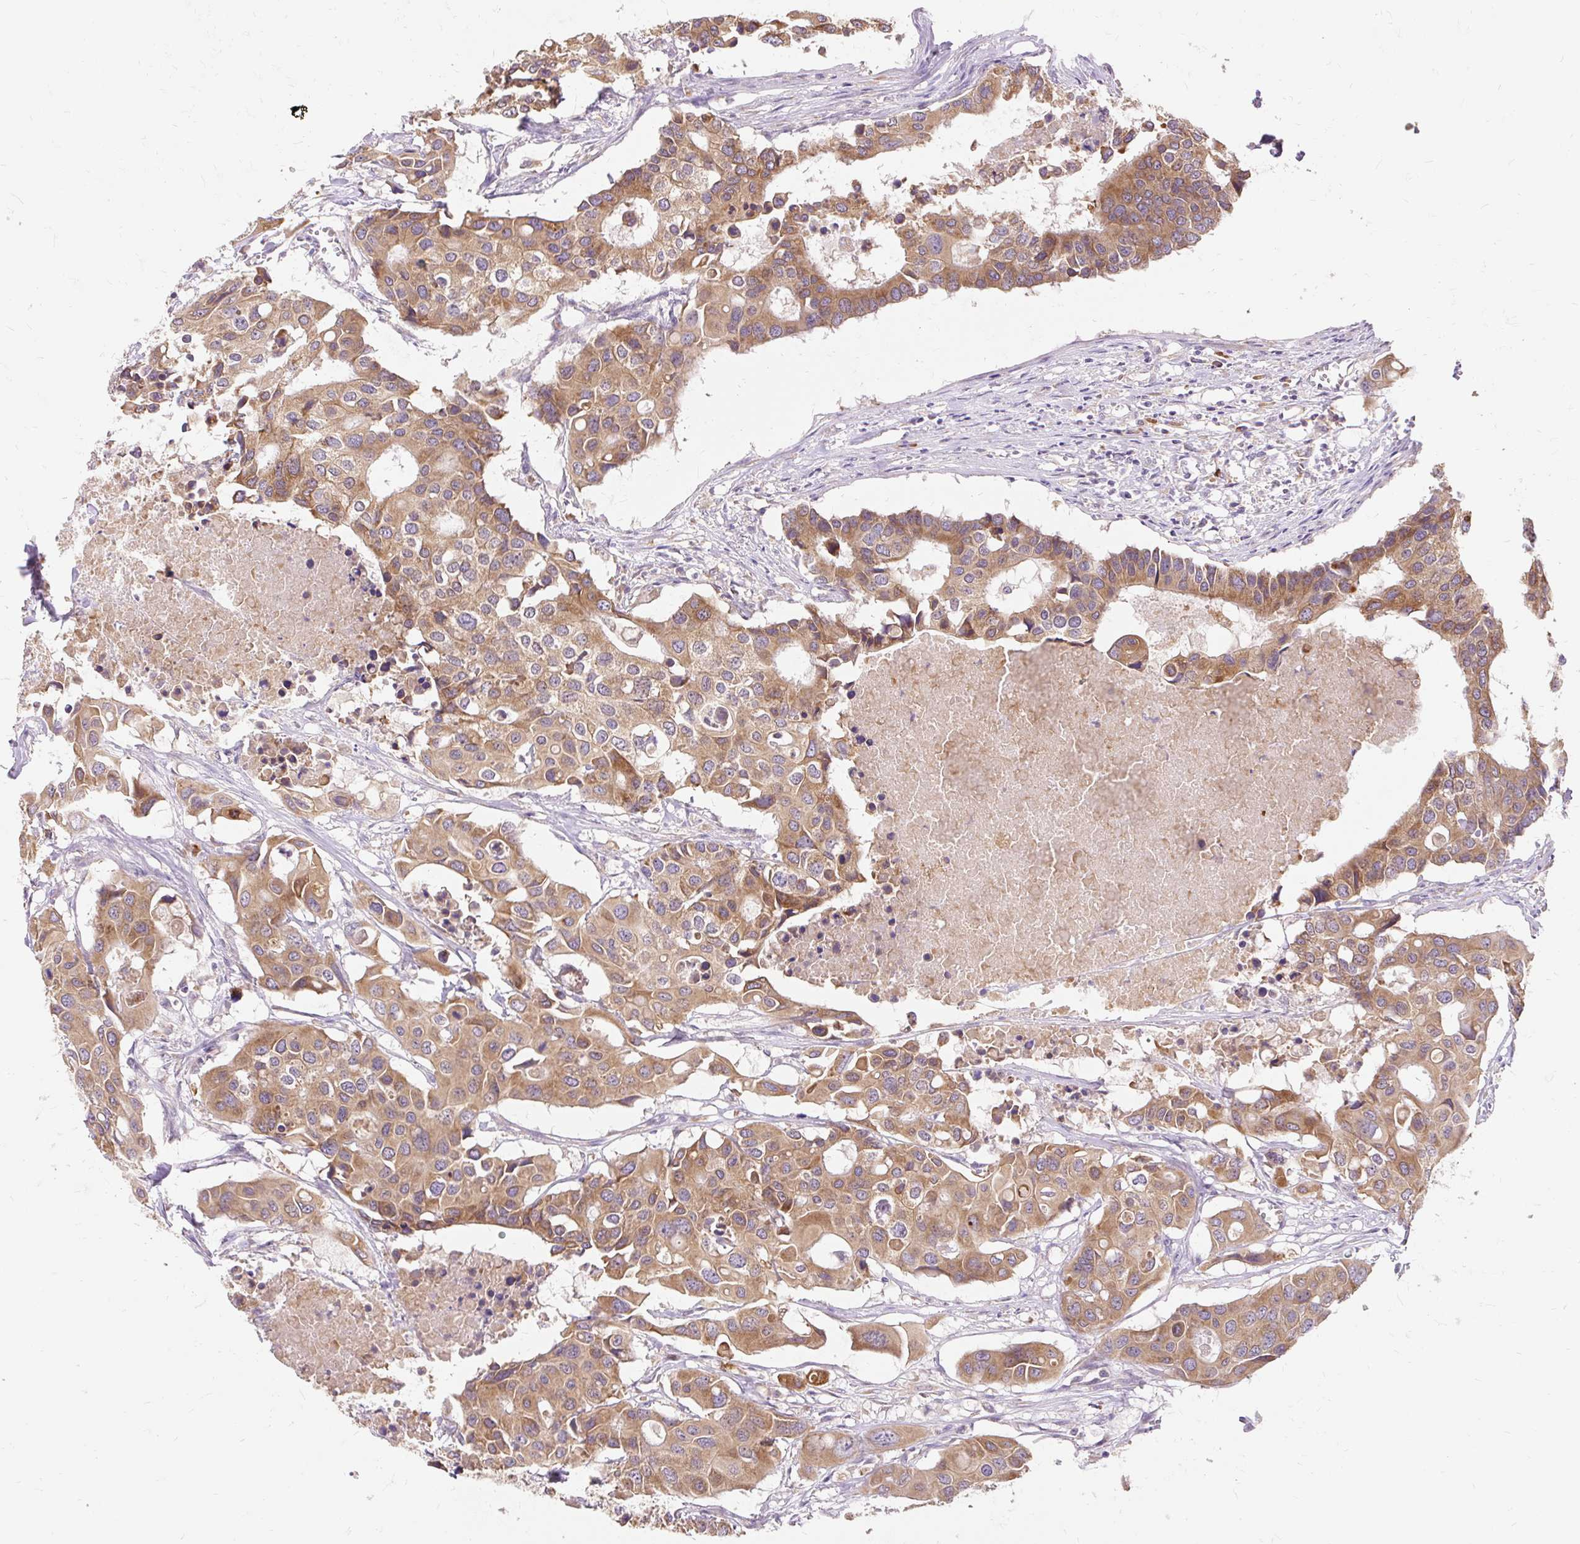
{"staining": {"intensity": "moderate", "quantity": ">75%", "location": "cytoplasmic/membranous"}, "tissue": "colorectal cancer", "cell_type": "Tumor cells", "image_type": "cancer", "snomed": [{"axis": "morphology", "description": "Adenocarcinoma, NOS"}, {"axis": "topography", "description": "Colon"}], "caption": "IHC image of colorectal cancer stained for a protein (brown), which exhibits medium levels of moderate cytoplasmic/membranous expression in approximately >75% of tumor cells.", "gene": "SEC63", "patient": {"sex": "male", "age": 77}}